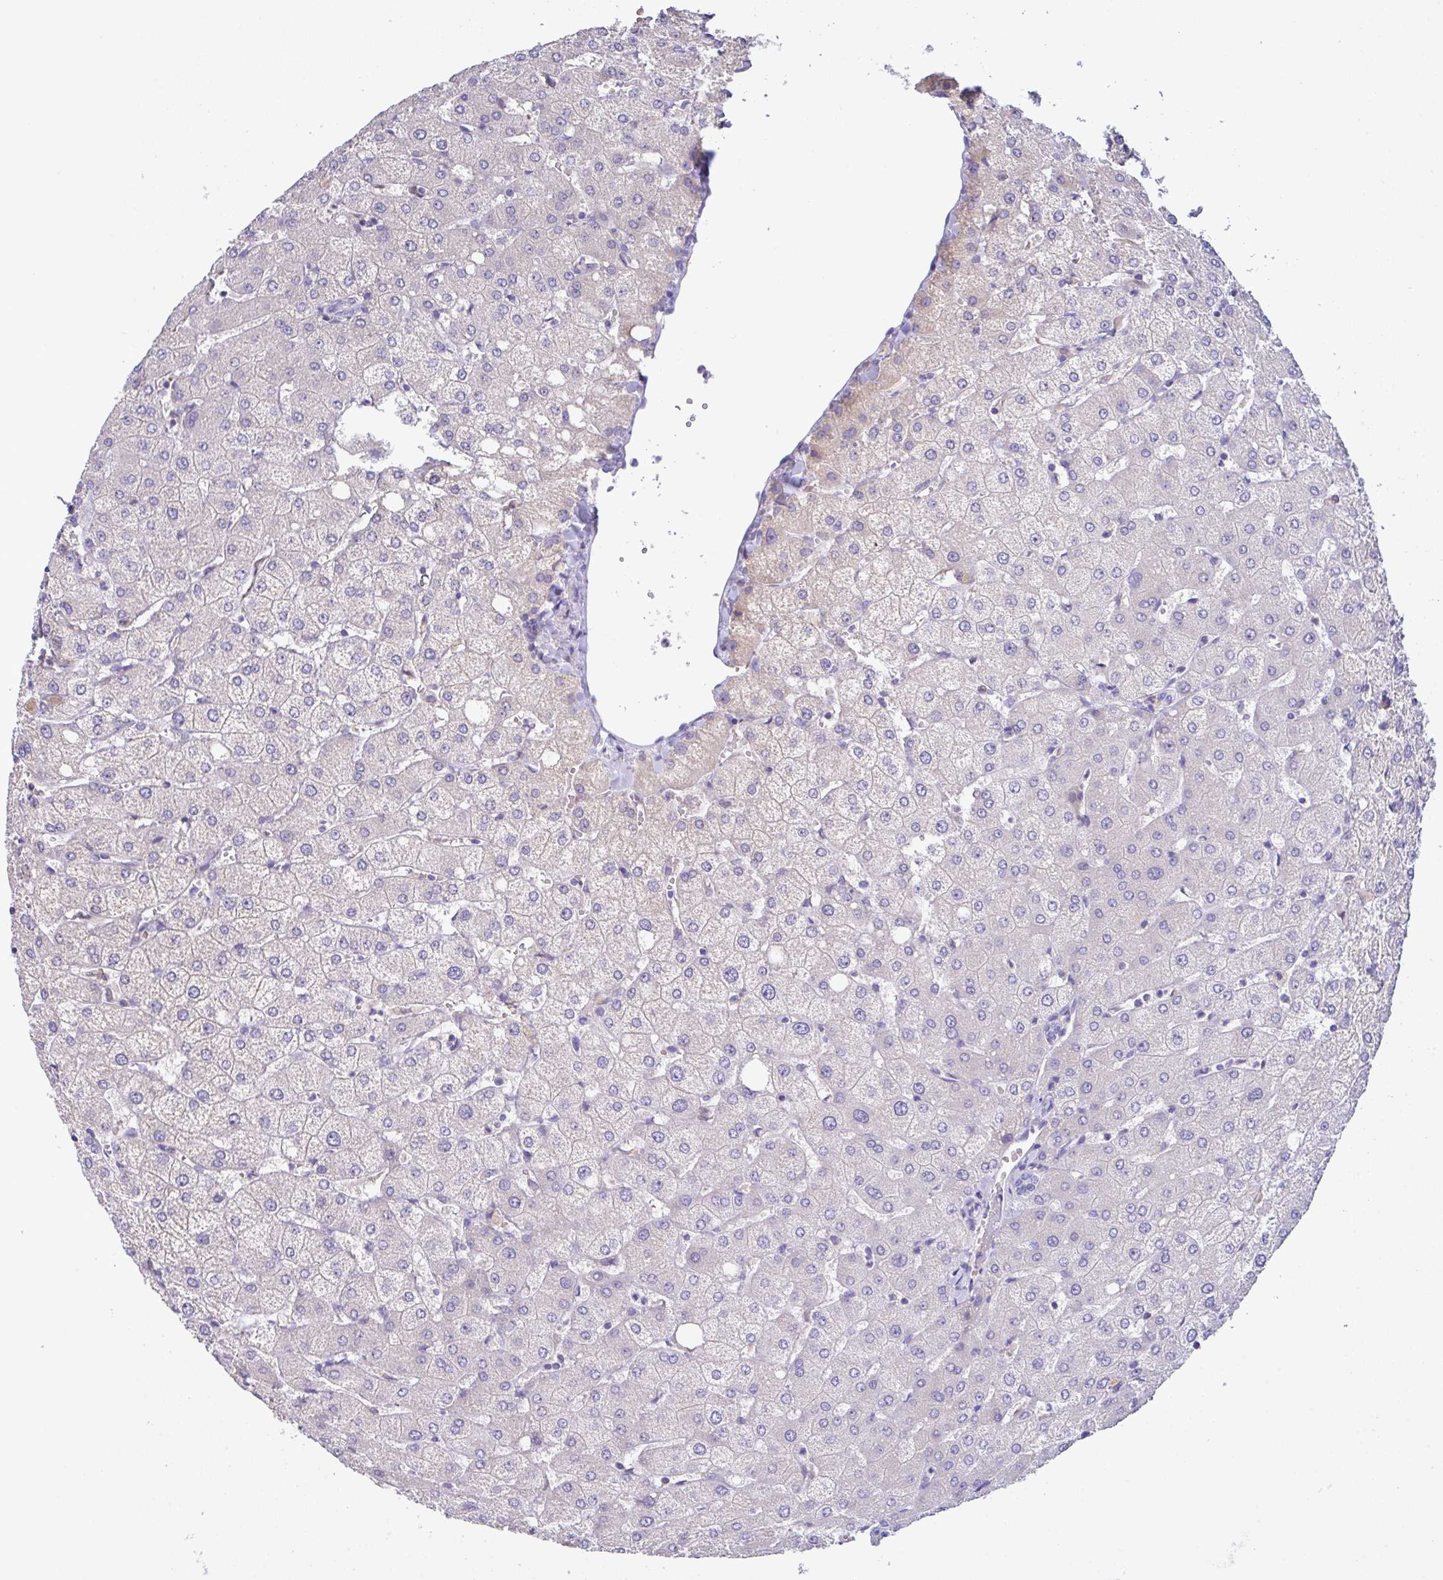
{"staining": {"intensity": "negative", "quantity": "none", "location": "none"}, "tissue": "liver", "cell_type": "Cholangiocytes", "image_type": "normal", "snomed": [{"axis": "morphology", "description": "Normal tissue, NOS"}, {"axis": "topography", "description": "Liver"}], "caption": "Photomicrograph shows no protein positivity in cholangiocytes of normal liver.", "gene": "CA10", "patient": {"sex": "female", "age": 54}}